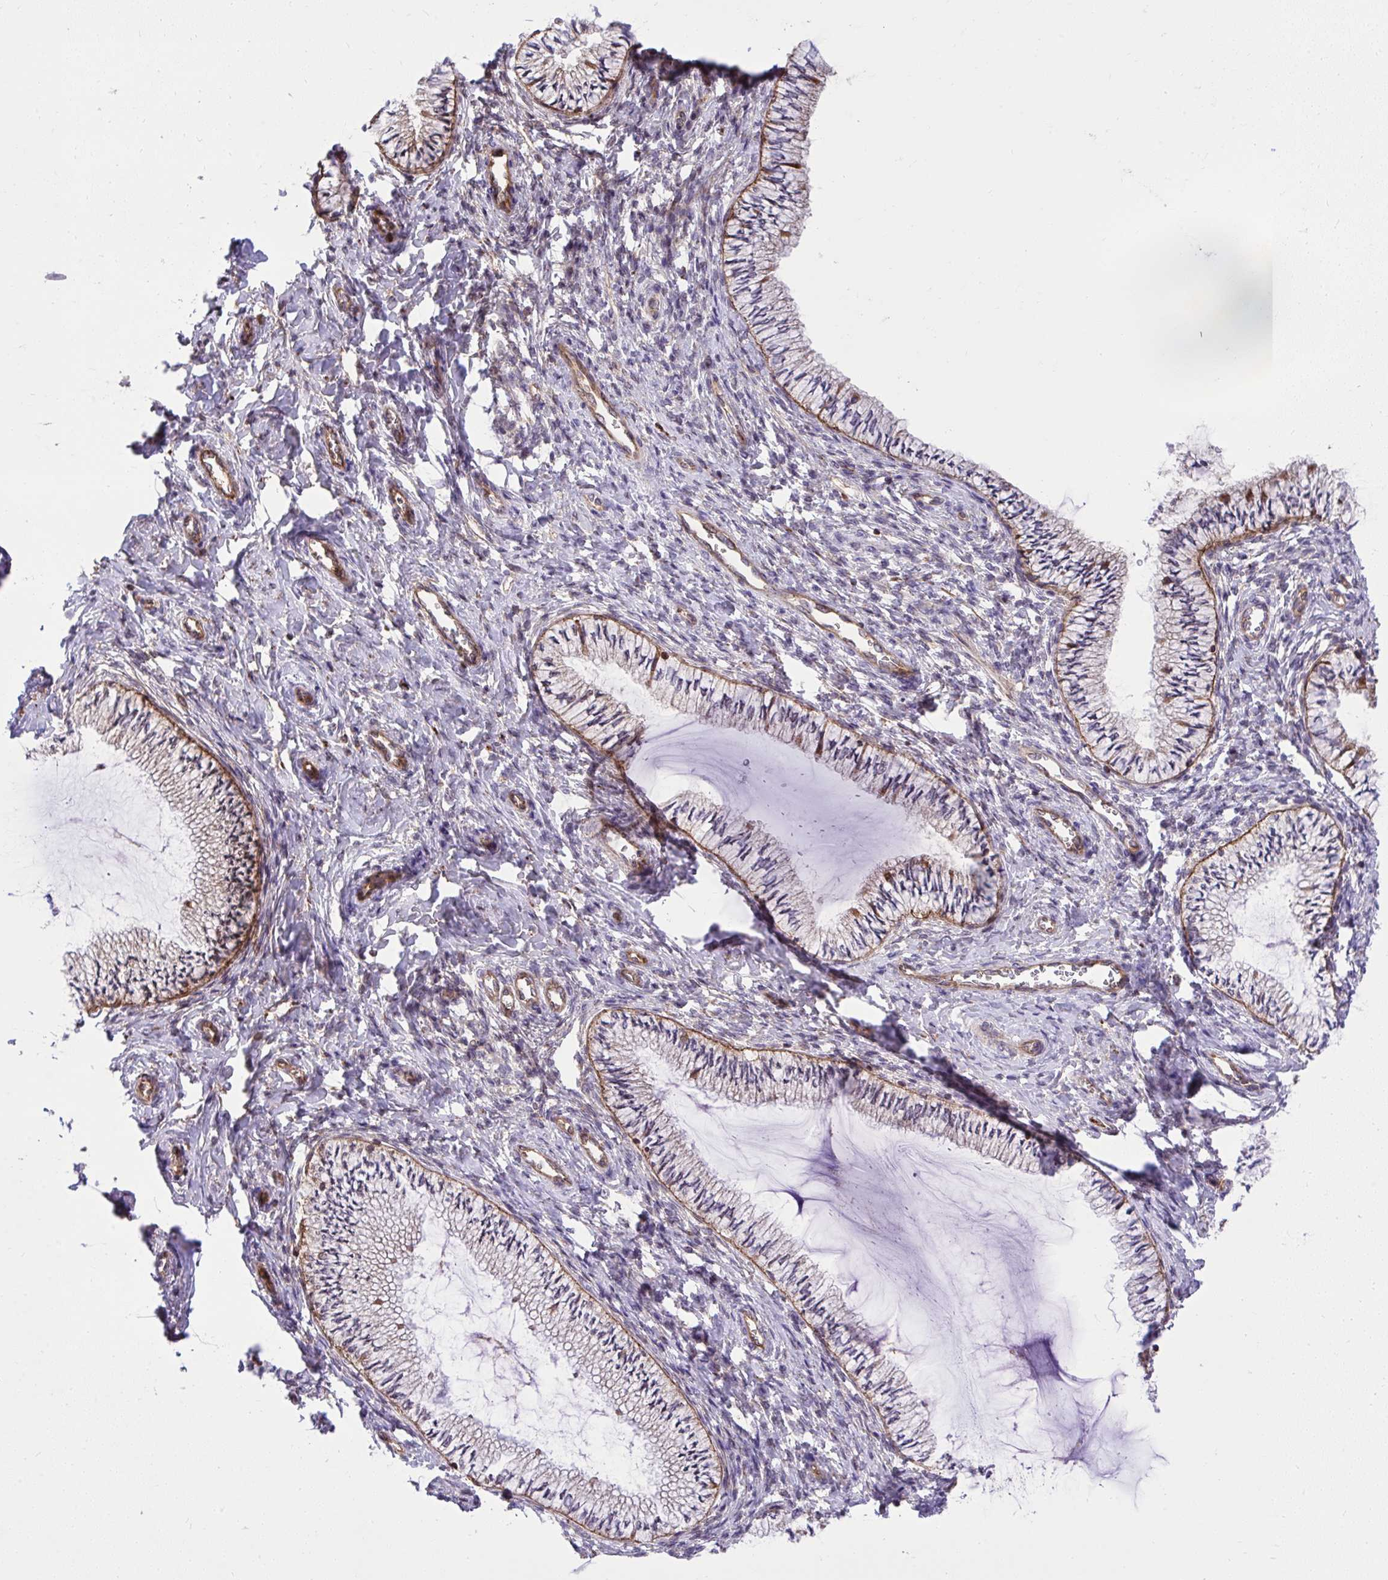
{"staining": {"intensity": "moderate", "quantity": "25%-75%", "location": "cytoplasmic/membranous"}, "tissue": "cervix", "cell_type": "Glandular cells", "image_type": "normal", "snomed": [{"axis": "morphology", "description": "Normal tissue, NOS"}, {"axis": "topography", "description": "Cervix"}], "caption": "Glandular cells demonstrate medium levels of moderate cytoplasmic/membranous staining in about 25%-75% of cells in benign cervix.", "gene": "NMNAT3", "patient": {"sex": "female", "age": 24}}